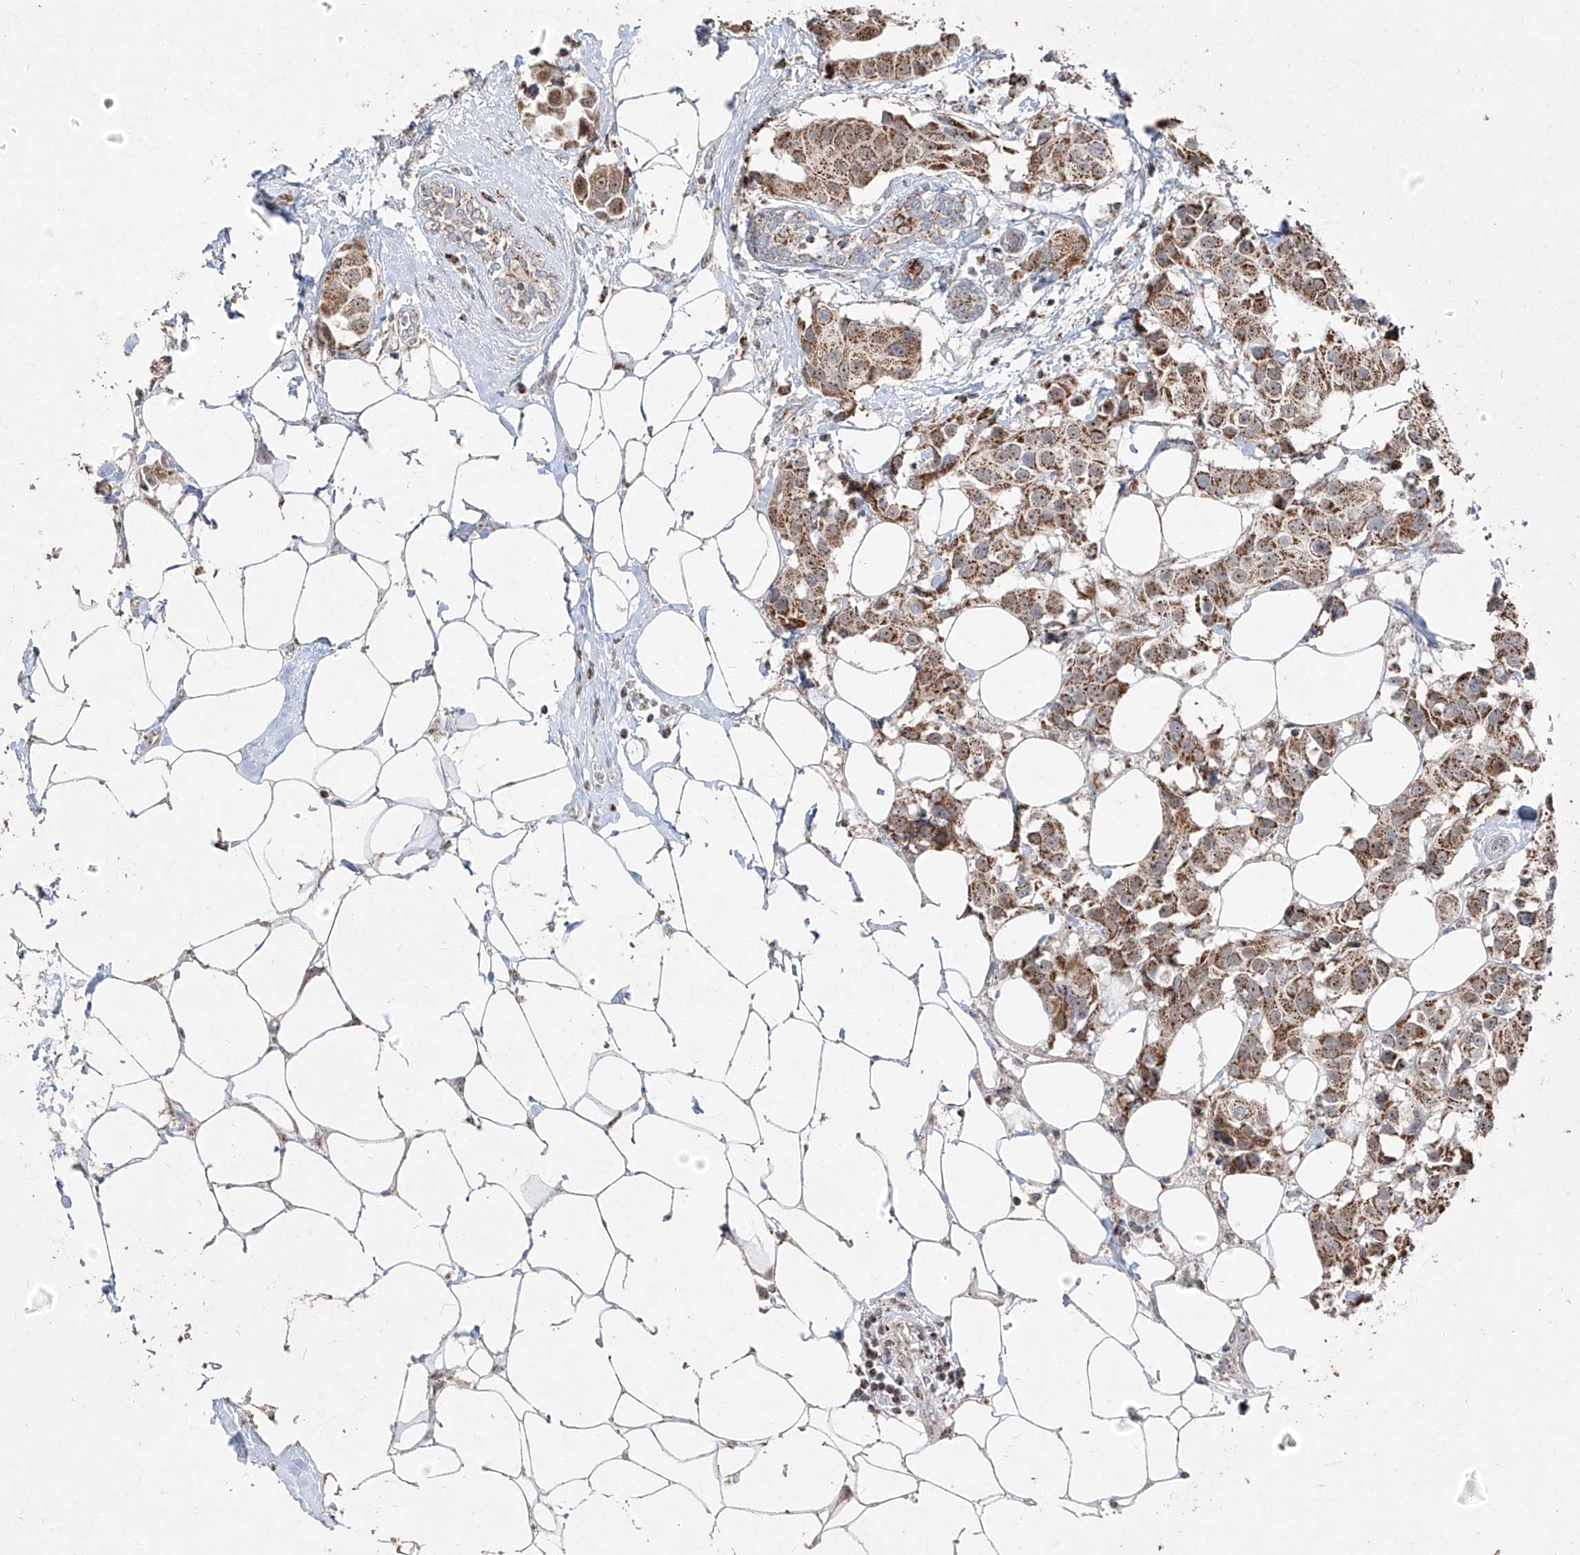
{"staining": {"intensity": "moderate", "quantity": ">75%", "location": "cytoplasmic/membranous"}, "tissue": "breast cancer", "cell_type": "Tumor cells", "image_type": "cancer", "snomed": [{"axis": "morphology", "description": "Normal tissue, NOS"}, {"axis": "morphology", "description": "Duct carcinoma"}, {"axis": "topography", "description": "Breast"}], "caption": "An immunohistochemistry micrograph of neoplastic tissue is shown. Protein staining in brown shows moderate cytoplasmic/membranous positivity in breast infiltrating ductal carcinoma within tumor cells. (brown staining indicates protein expression, while blue staining denotes nuclei).", "gene": "NDUFB3", "patient": {"sex": "female", "age": 39}}